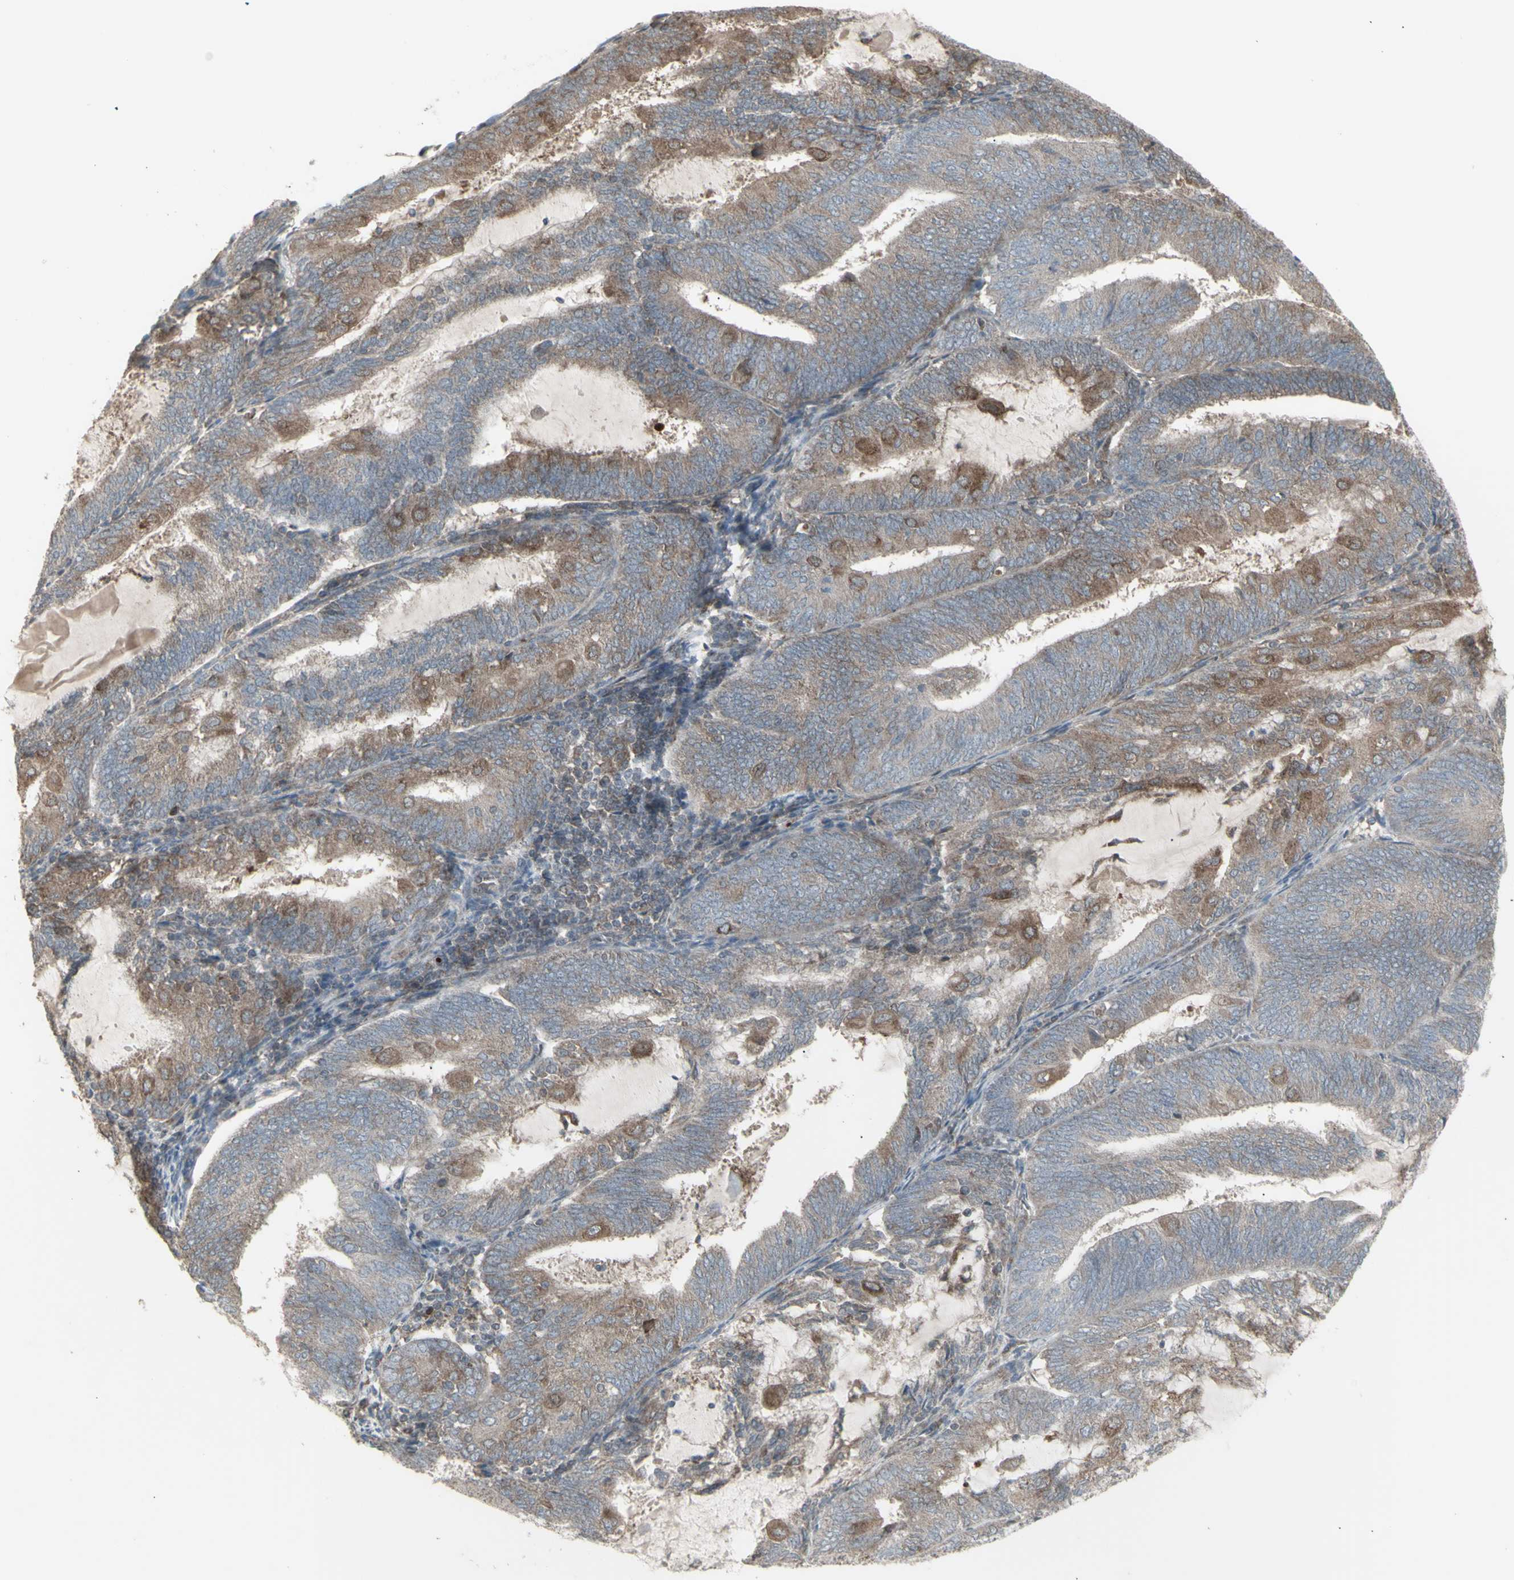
{"staining": {"intensity": "moderate", "quantity": "25%-75%", "location": "cytoplasmic/membranous"}, "tissue": "endometrial cancer", "cell_type": "Tumor cells", "image_type": "cancer", "snomed": [{"axis": "morphology", "description": "Adenocarcinoma, NOS"}, {"axis": "topography", "description": "Endometrium"}], "caption": "Tumor cells exhibit medium levels of moderate cytoplasmic/membranous staining in approximately 25%-75% of cells in endometrial cancer. The protein is shown in brown color, while the nuclei are stained blue.", "gene": "RNASEL", "patient": {"sex": "female", "age": 81}}